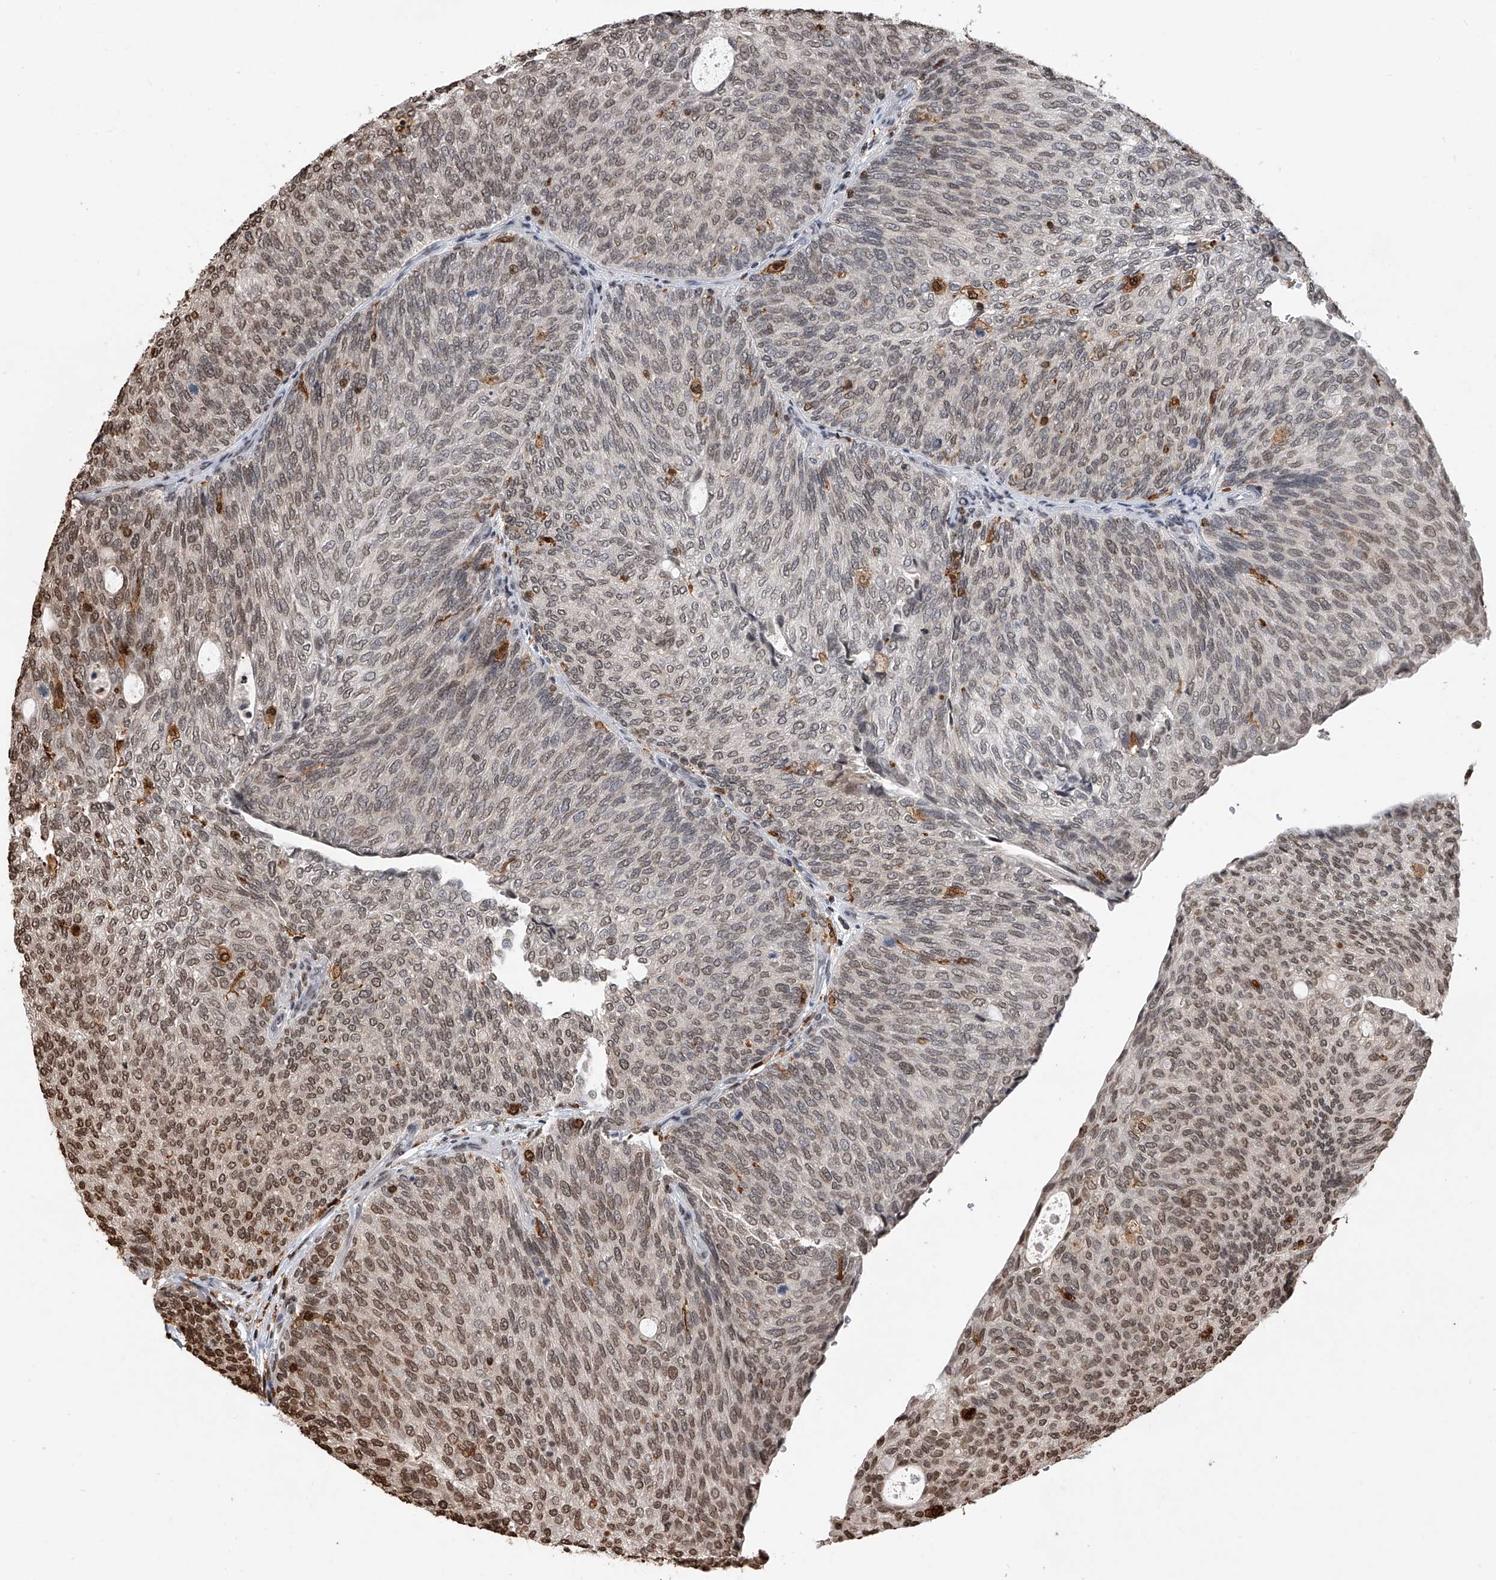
{"staining": {"intensity": "moderate", "quantity": "25%-75%", "location": "nuclear"}, "tissue": "urothelial cancer", "cell_type": "Tumor cells", "image_type": "cancer", "snomed": [{"axis": "morphology", "description": "Urothelial carcinoma, Low grade"}, {"axis": "topography", "description": "Urinary bladder"}], "caption": "High-magnification brightfield microscopy of urothelial carcinoma (low-grade) stained with DAB (brown) and counterstained with hematoxylin (blue). tumor cells exhibit moderate nuclear positivity is identified in about25%-75% of cells. (Brightfield microscopy of DAB IHC at high magnification).", "gene": "CFAP410", "patient": {"sex": "female", "age": 79}}